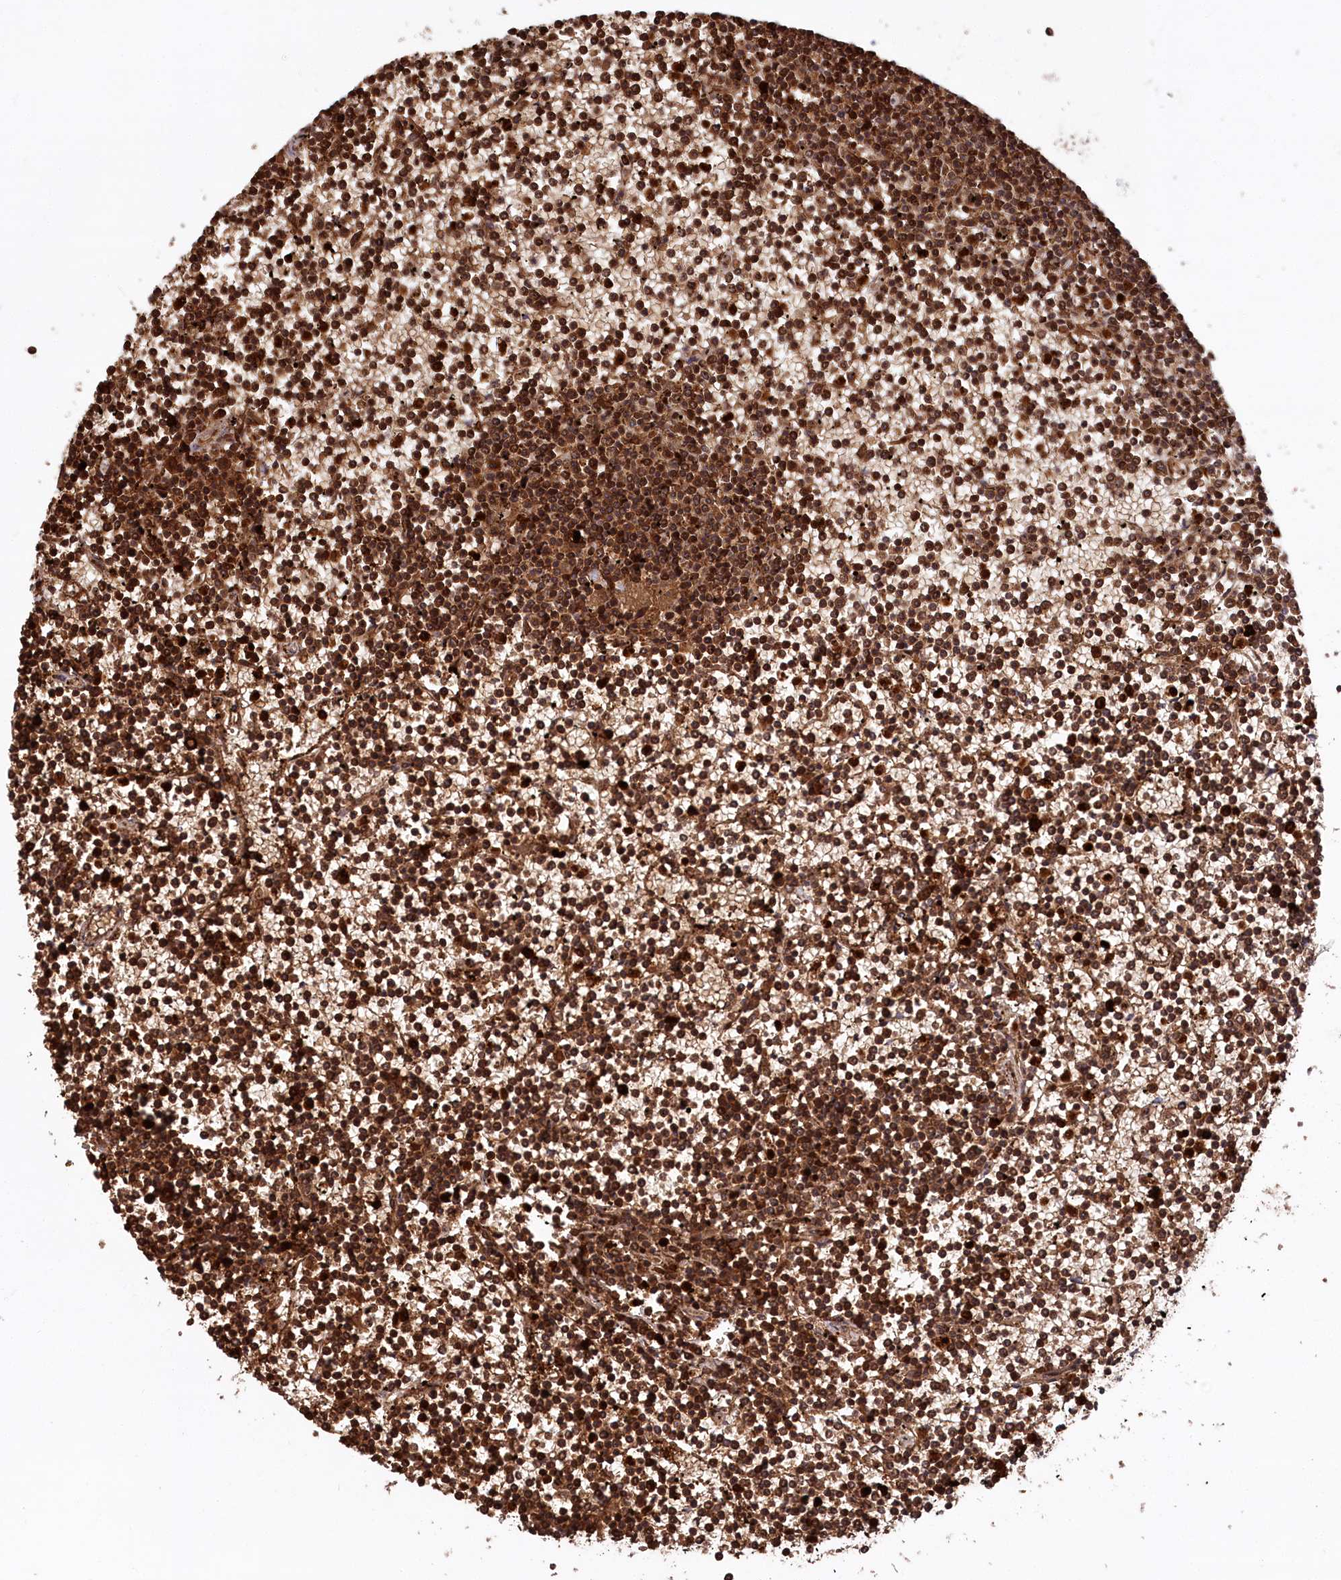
{"staining": {"intensity": "strong", "quantity": ">75%", "location": "cytoplasmic/membranous"}, "tissue": "lymphoma", "cell_type": "Tumor cells", "image_type": "cancer", "snomed": [{"axis": "morphology", "description": "Malignant lymphoma, non-Hodgkin's type, Low grade"}, {"axis": "topography", "description": "Spleen"}], "caption": "Tumor cells show high levels of strong cytoplasmic/membranous expression in about >75% of cells in human malignant lymphoma, non-Hodgkin's type (low-grade).", "gene": "LSG1", "patient": {"sex": "female", "age": 19}}